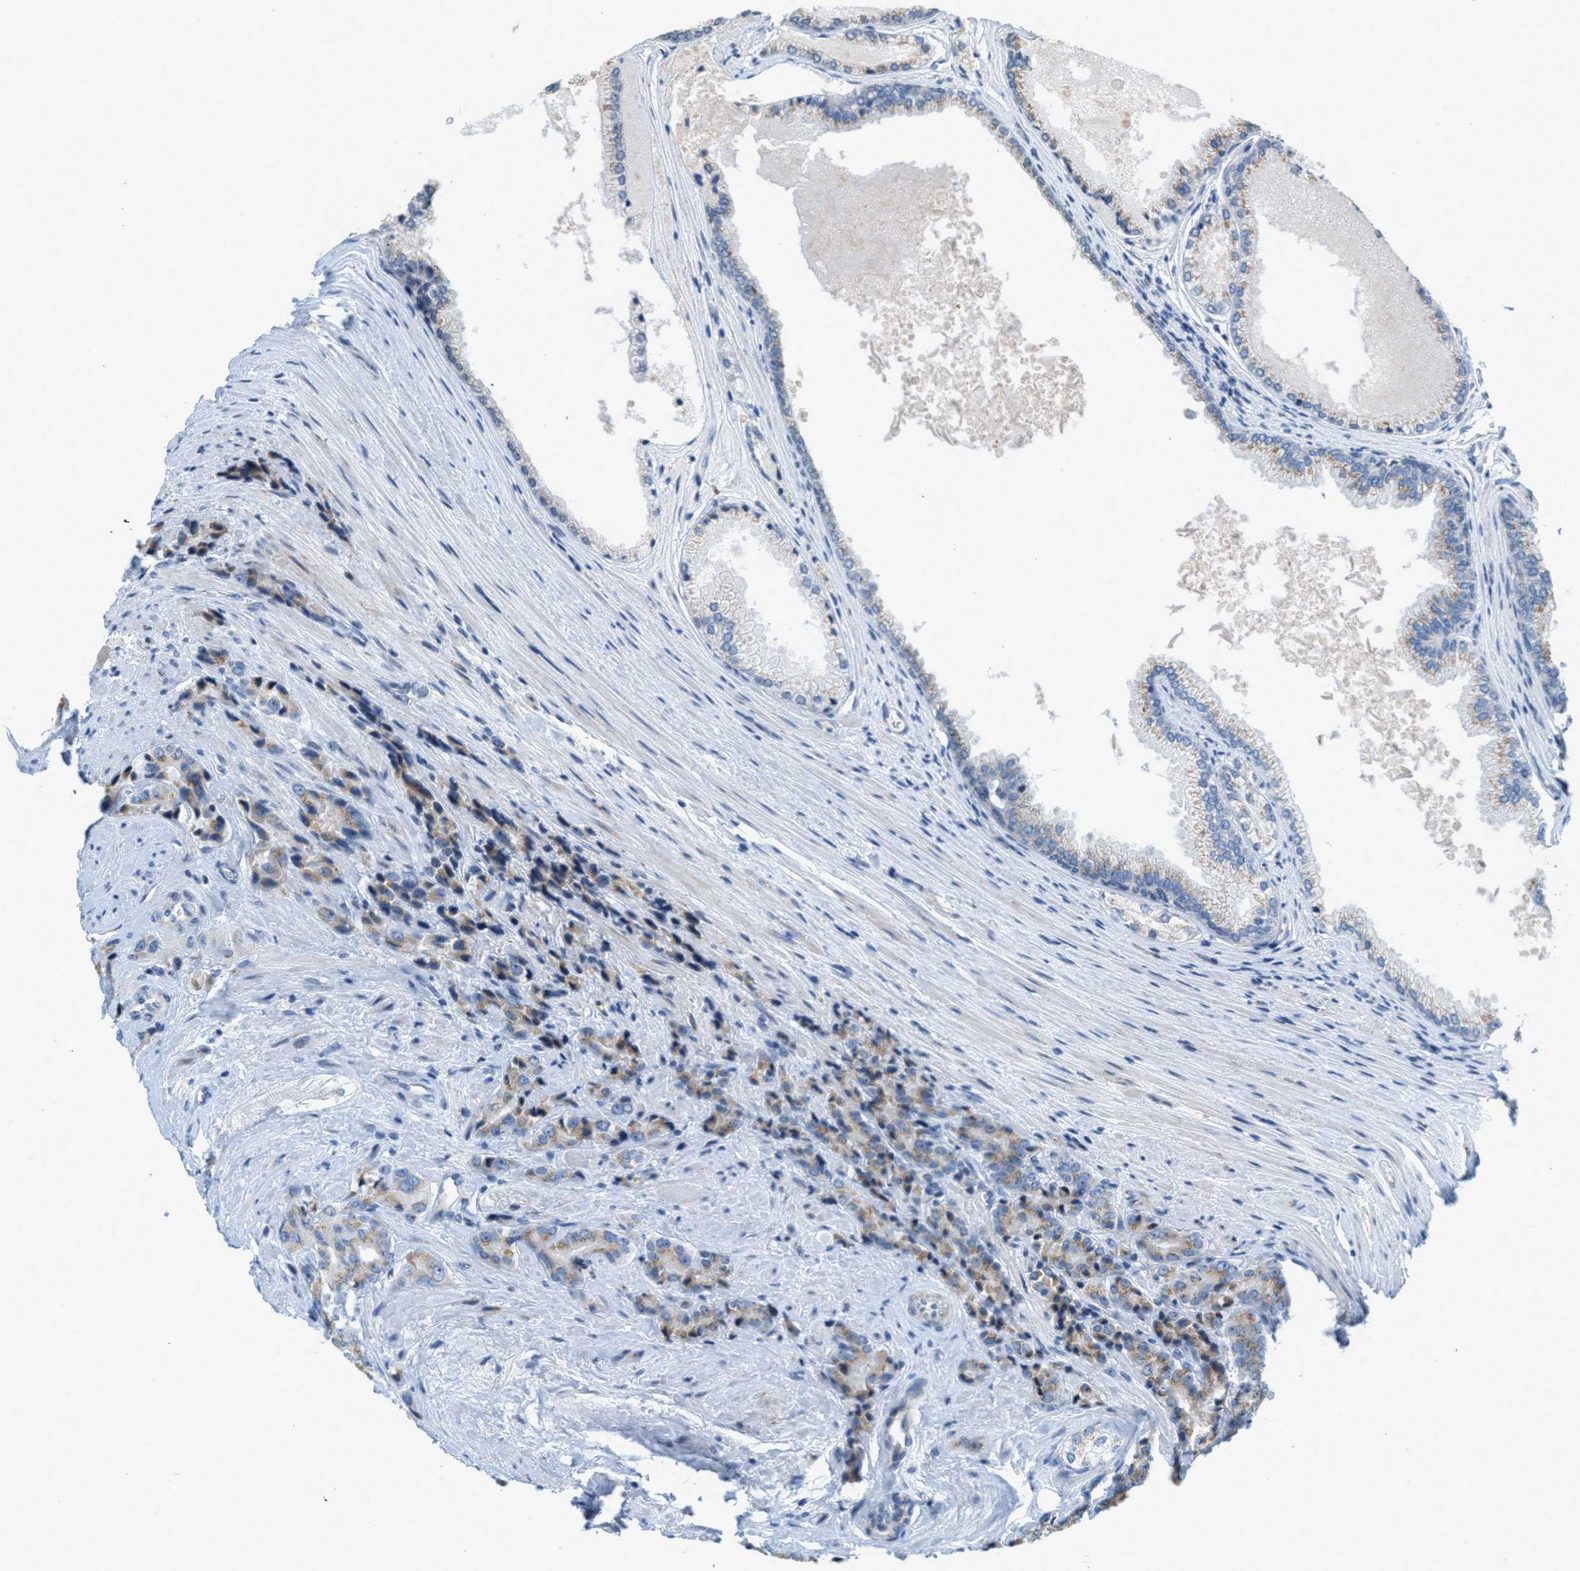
{"staining": {"intensity": "weak", "quantity": ">75%", "location": "cytoplasmic/membranous"}, "tissue": "prostate cancer", "cell_type": "Tumor cells", "image_type": "cancer", "snomed": [{"axis": "morphology", "description": "Adenocarcinoma, High grade"}, {"axis": "topography", "description": "Prostate"}], "caption": "Protein analysis of prostate cancer (adenocarcinoma (high-grade)) tissue exhibits weak cytoplasmic/membranous staining in approximately >75% of tumor cells.", "gene": "ZFPL1", "patient": {"sex": "male", "age": 71}}